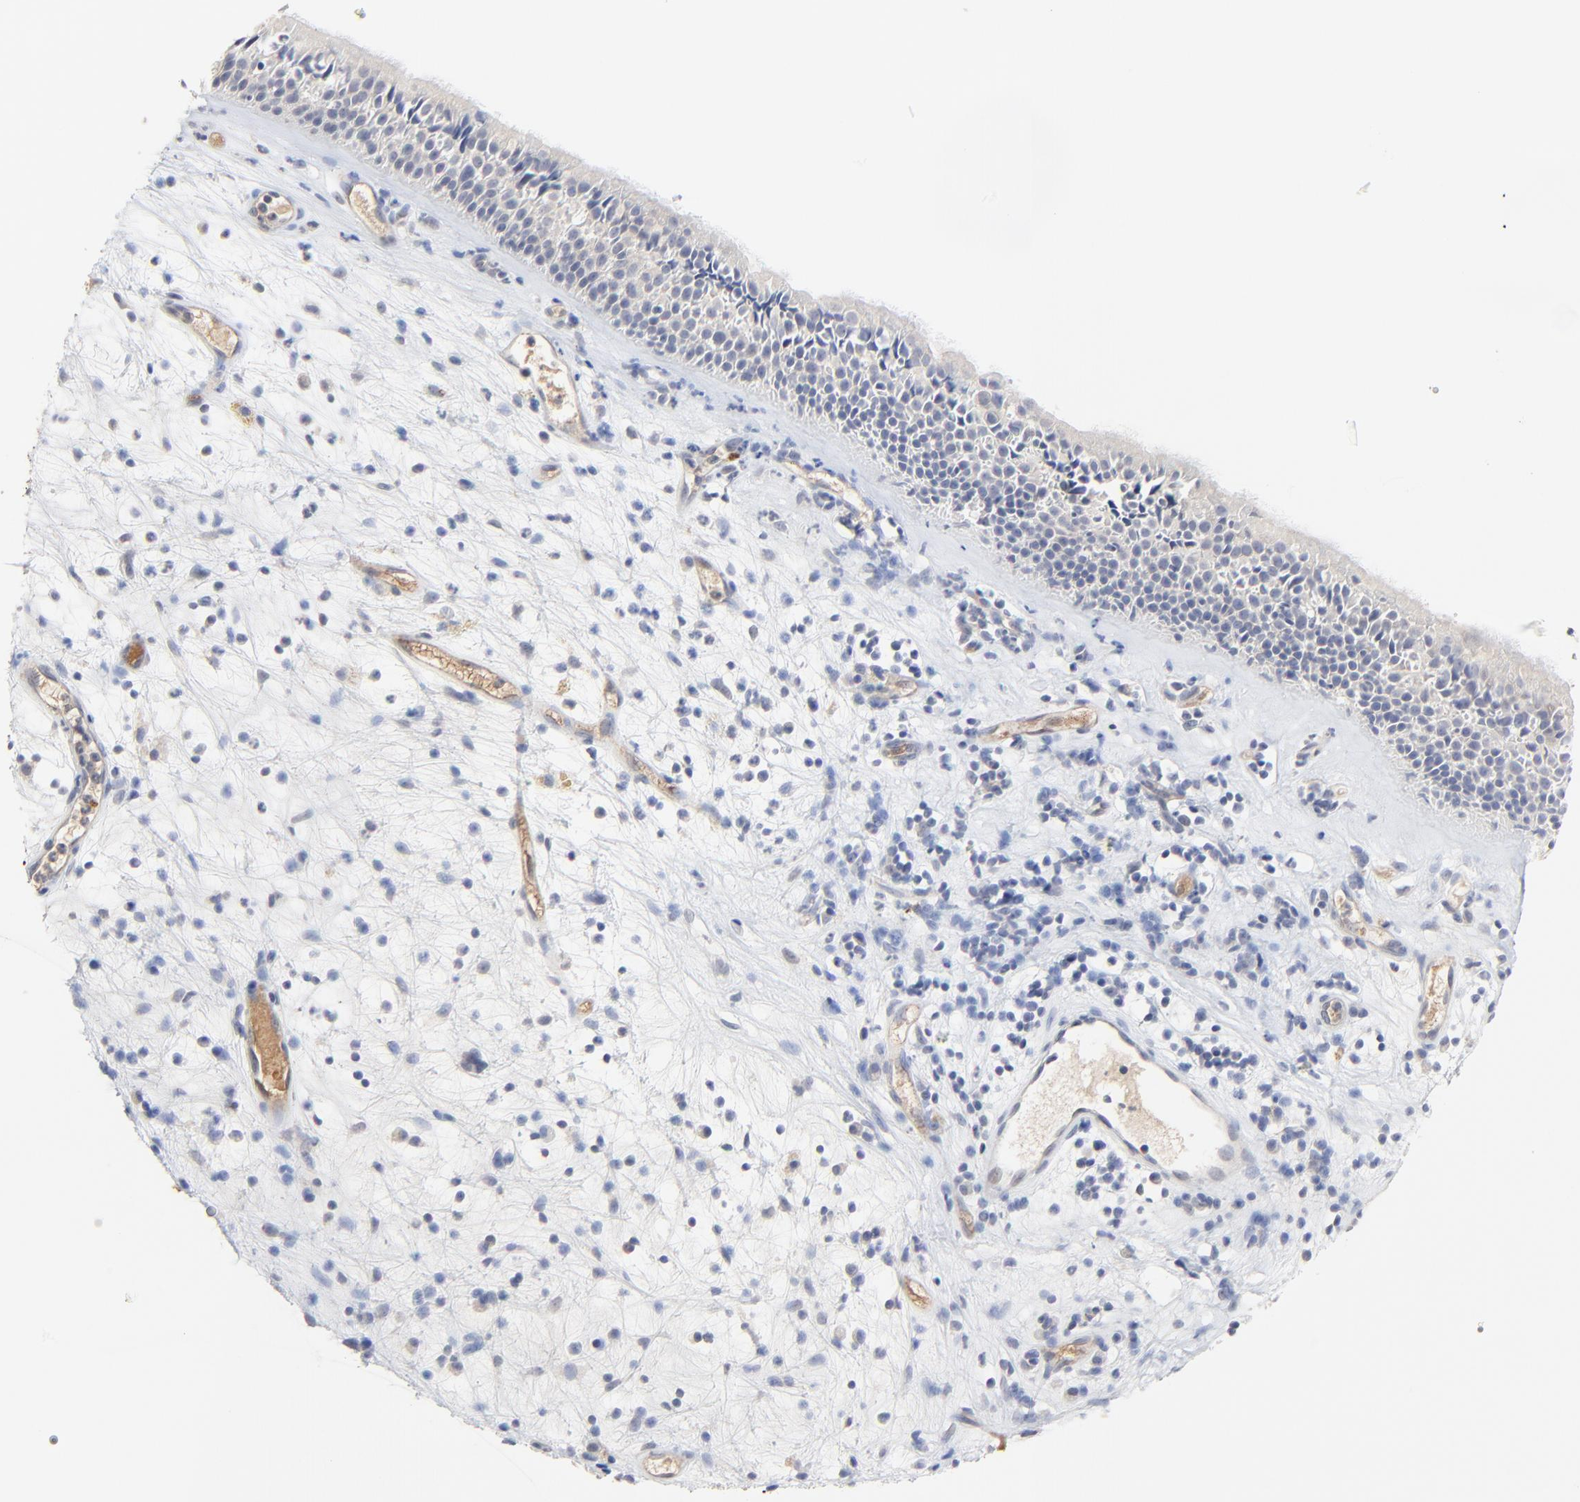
{"staining": {"intensity": "negative", "quantity": "none", "location": "none"}, "tissue": "nasopharynx", "cell_type": "Respiratory epithelial cells", "image_type": "normal", "snomed": [{"axis": "morphology", "description": "Normal tissue, NOS"}, {"axis": "topography", "description": "Nasopharynx"}], "caption": "Protein analysis of normal nasopharynx reveals no significant staining in respiratory epithelial cells.", "gene": "FANCB", "patient": {"sex": "female", "age": 78}}